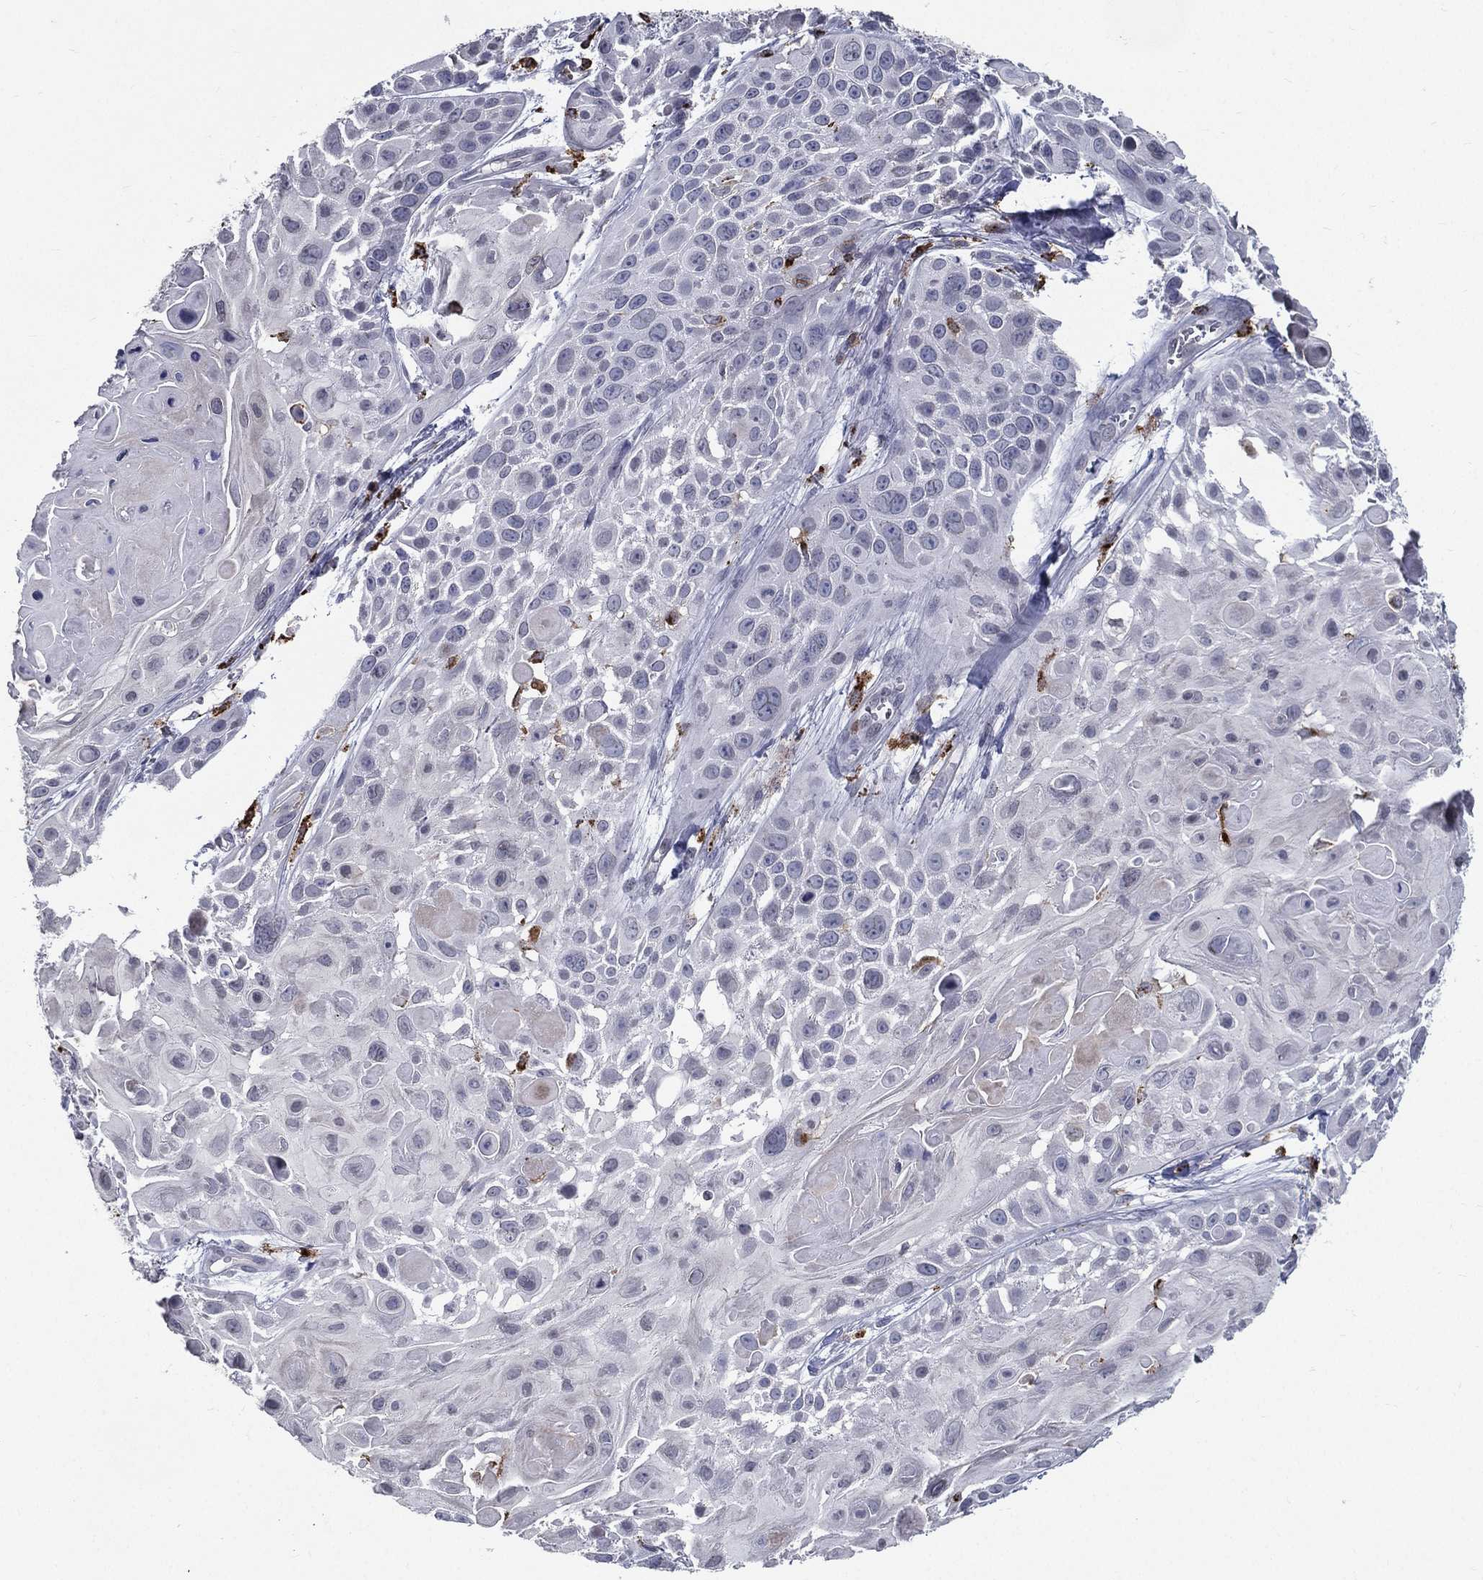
{"staining": {"intensity": "negative", "quantity": "none", "location": "none"}, "tissue": "skin cancer", "cell_type": "Tumor cells", "image_type": "cancer", "snomed": [{"axis": "morphology", "description": "Squamous cell carcinoma, NOS"}, {"axis": "topography", "description": "Skin"}, {"axis": "topography", "description": "Anal"}], "caption": "High magnification brightfield microscopy of skin cancer stained with DAB (3,3'-diaminobenzidine) (brown) and counterstained with hematoxylin (blue): tumor cells show no significant expression.", "gene": "EVI2B", "patient": {"sex": "female", "age": 75}}